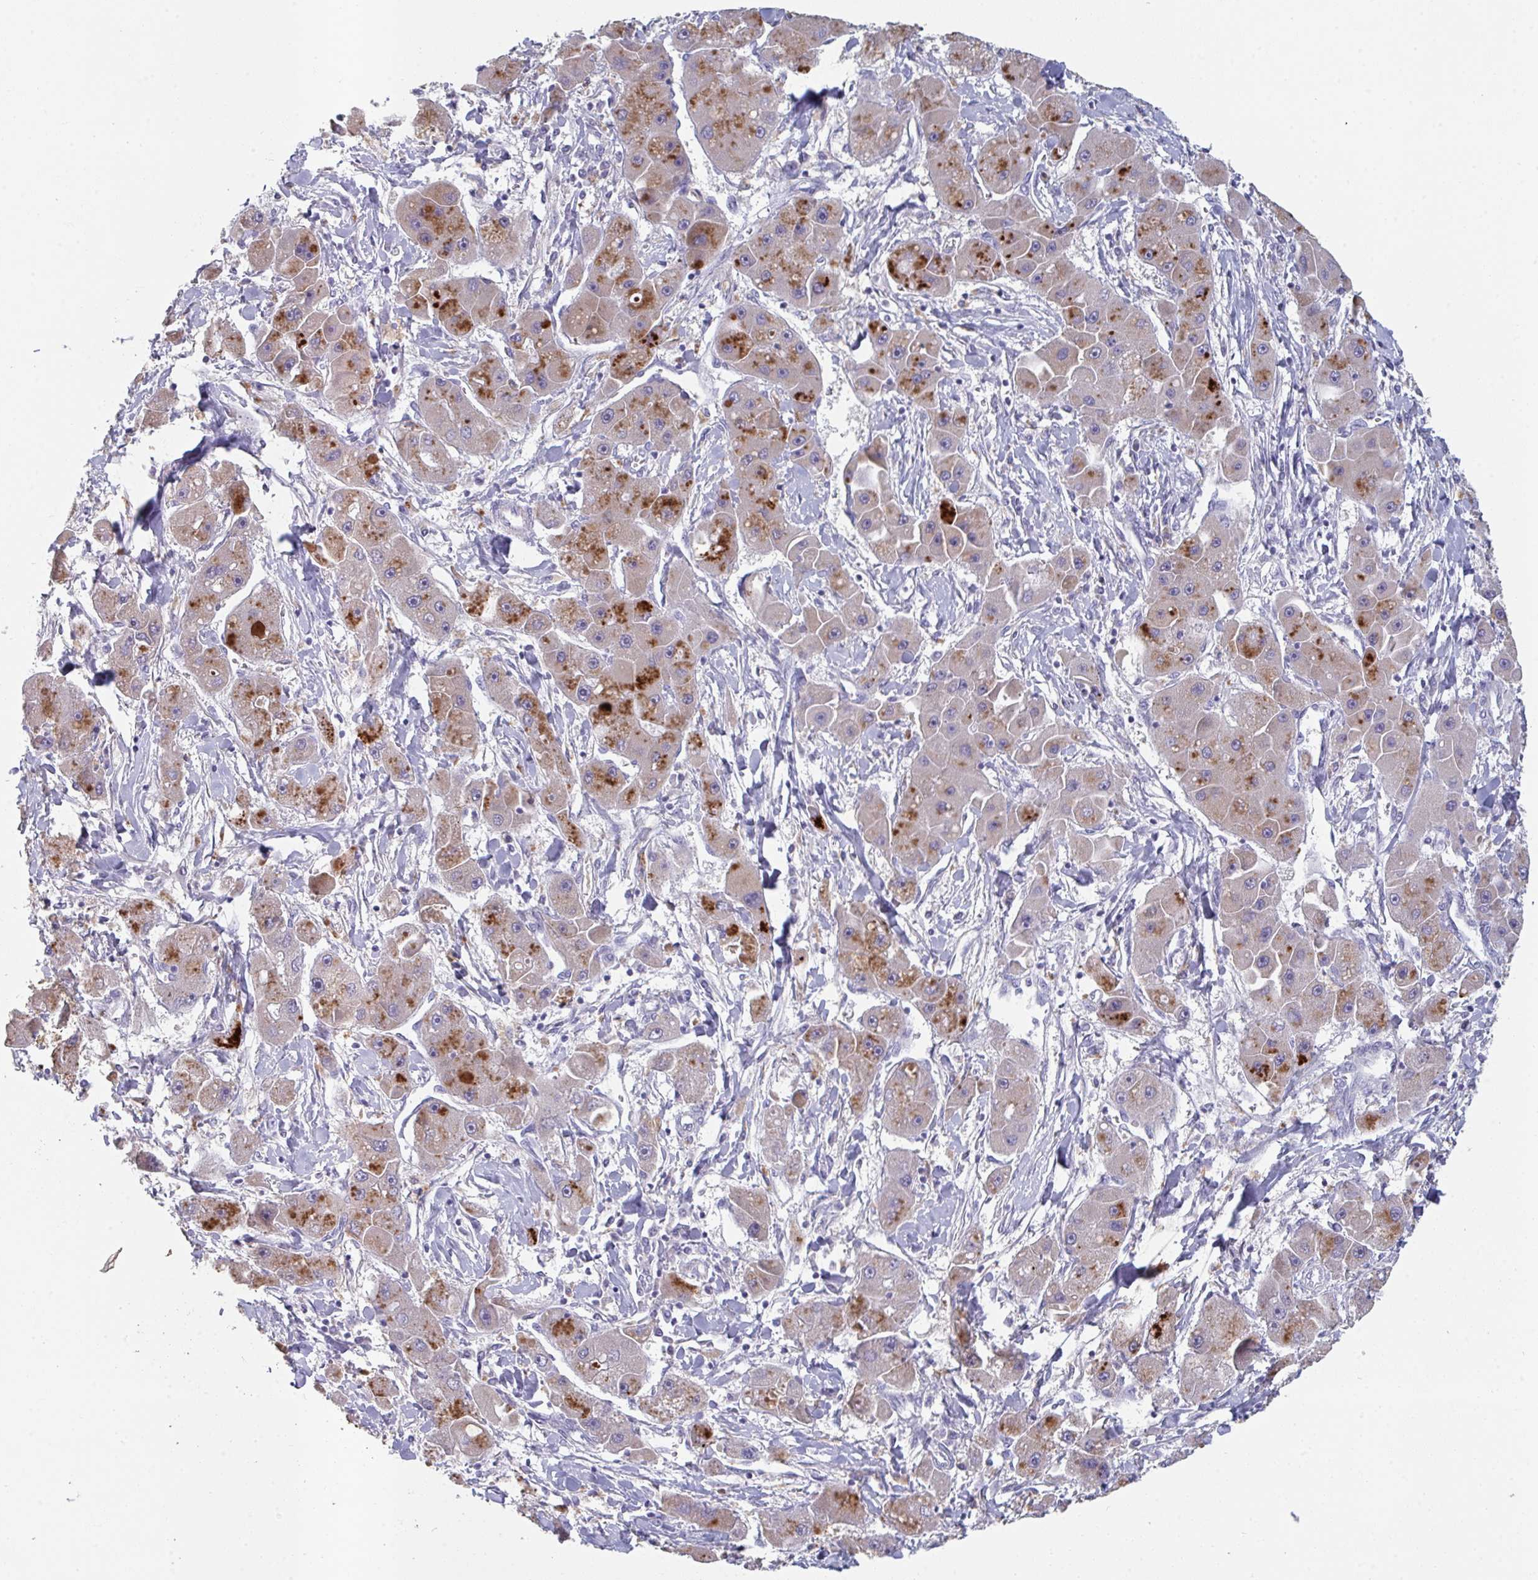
{"staining": {"intensity": "negative", "quantity": "none", "location": "none"}, "tissue": "liver cancer", "cell_type": "Tumor cells", "image_type": "cancer", "snomed": [{"axis": "morphology", "description": "Carcinoma, Hepatocellular, NOS"}, {"axis": "topography", "description": "Liver"}], "caption": "This is an immunohistochemistry (IHC) micrograph of hepatocellular carcinoma (liver). There is no positivity in tumor cells.", "gene": "HGFAC", "patient": {"sex": "male", "age": 24}}